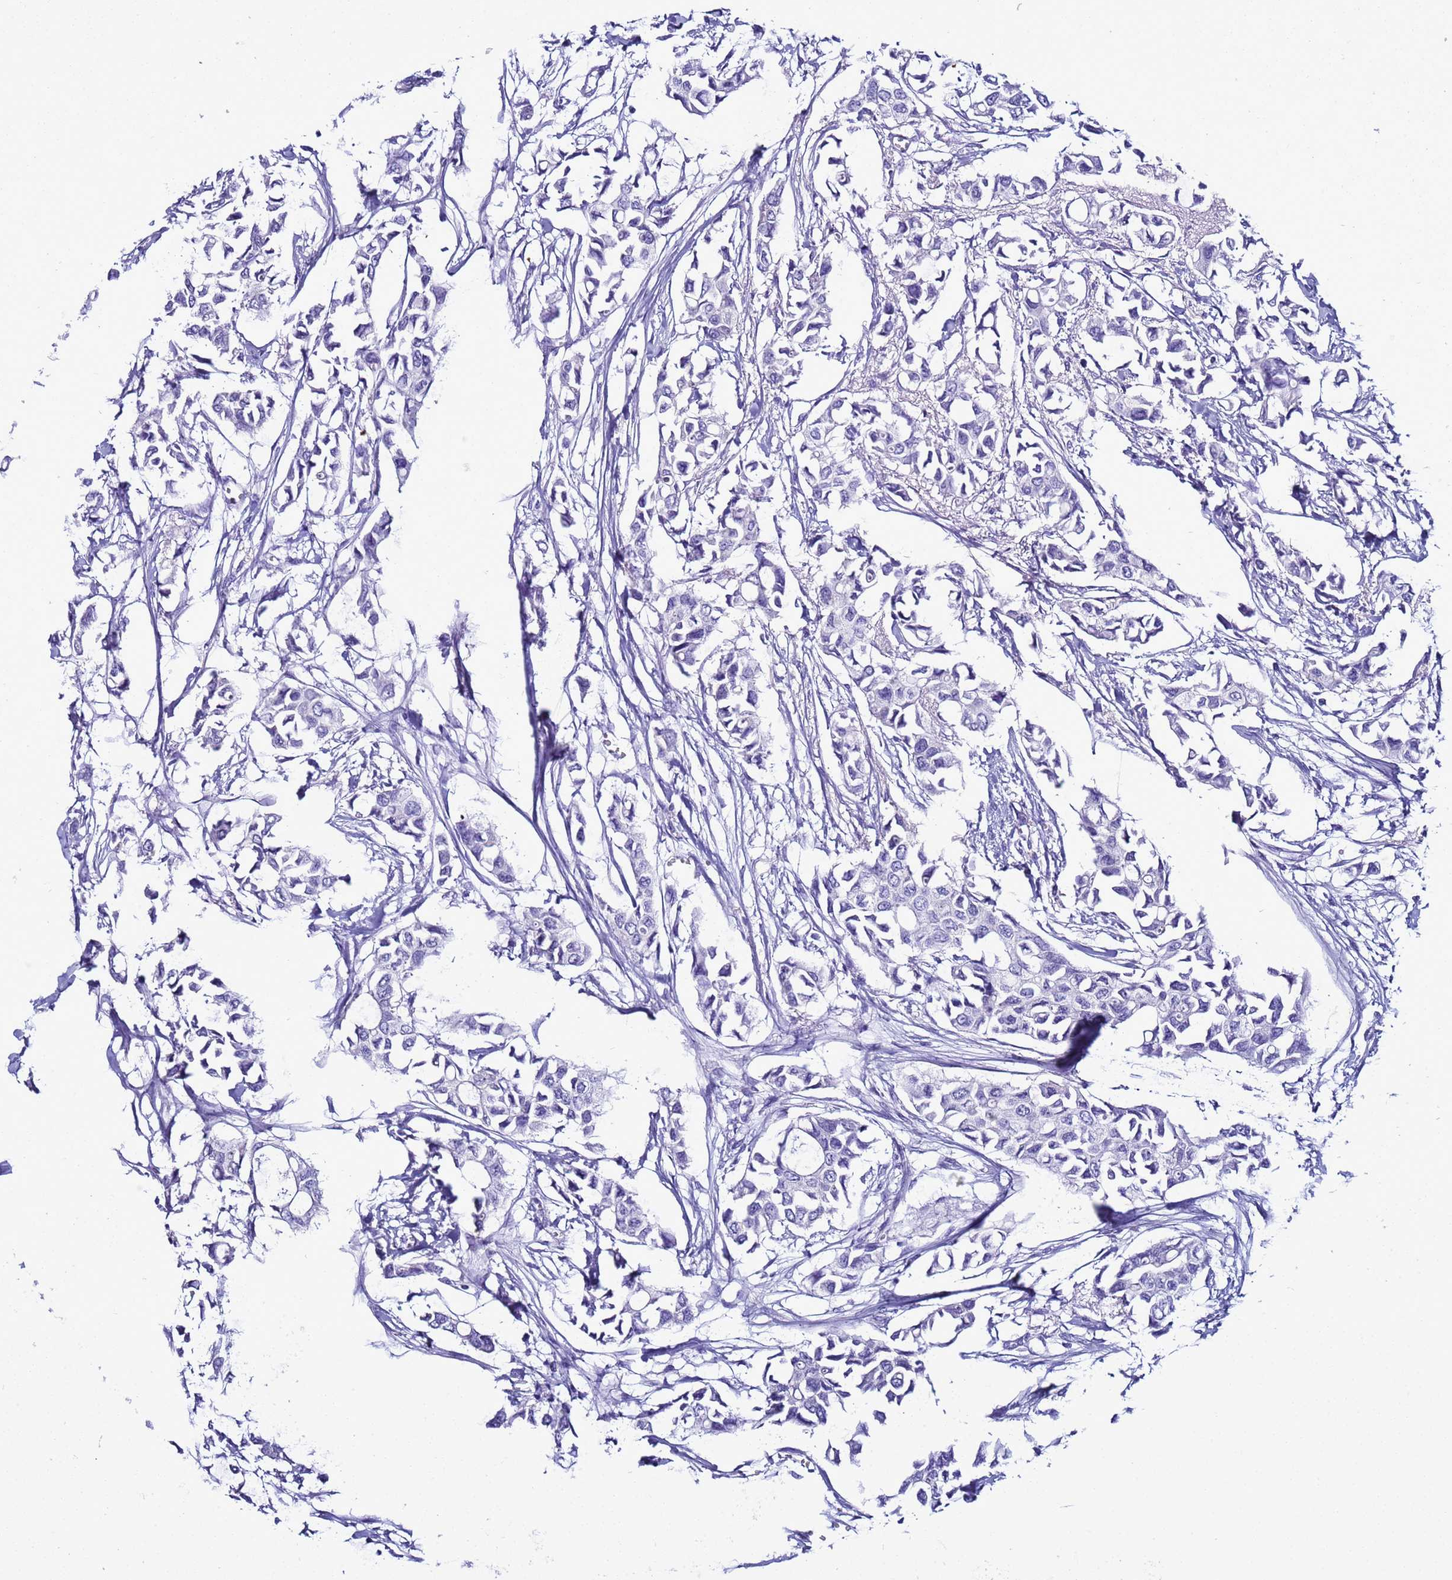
{"staining": {"intensity": "negative", "quantity": "none", "location": "none"}, "tissue": "breast cancer", "cell_type": "Tumor cells", "image_type": "cancer", "snomed": [{"axis": "morphology", "description": "Duct carcinoma"}, {"axis": "topography", "description": "Breast"}], "caption": "Protein analysis of intraductal carcinoma (breast) shows no significant staining in tumor cells.", "gene": "LCMT1", "patient": {"sex": "female", "age": 41}}